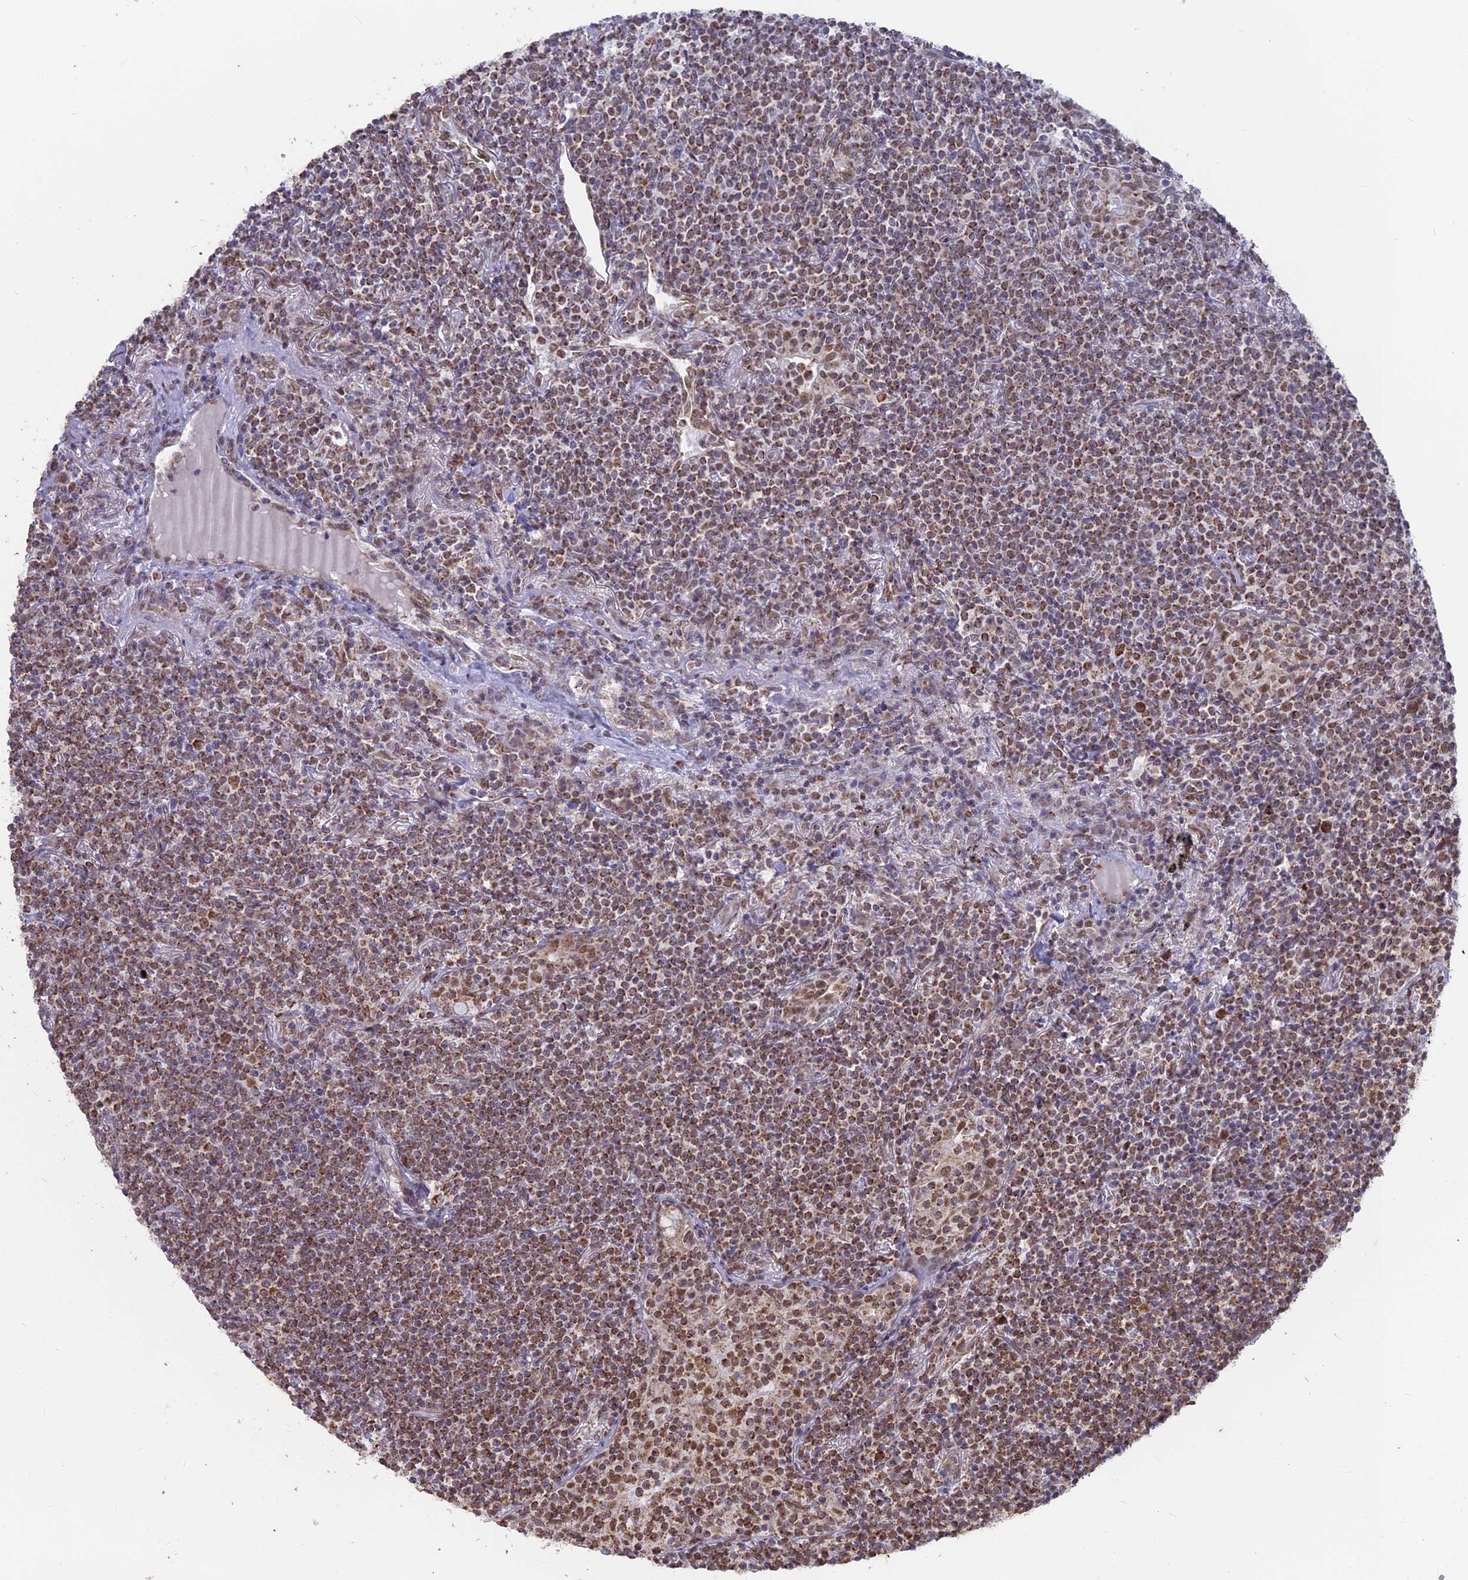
{"staining": {"intensity": "moderate", "quantity": ">75%", "location": "cytoplasmic/membranous"}, "tissue": "lymphoma", "cell_type": "Tumor cells", "image_type": "cancer", "snomed": [{"axis": "morphology", "description": "Malignant lymphoma, non-Hodgkin's type, Low grade"}, {"axis": "topography", "description": "Lung"}], "caption": "An immunohistochemistry image of neoplastic tissue is shown. Protein staining in brown labels moderate cytoplasmic/membranous positivity in low-grade malignant lymphoma, non-Hodgkin's type within tumor cells.", "gene": "ARHGAP40", "patient": {"sex": "female", "age": 71}}